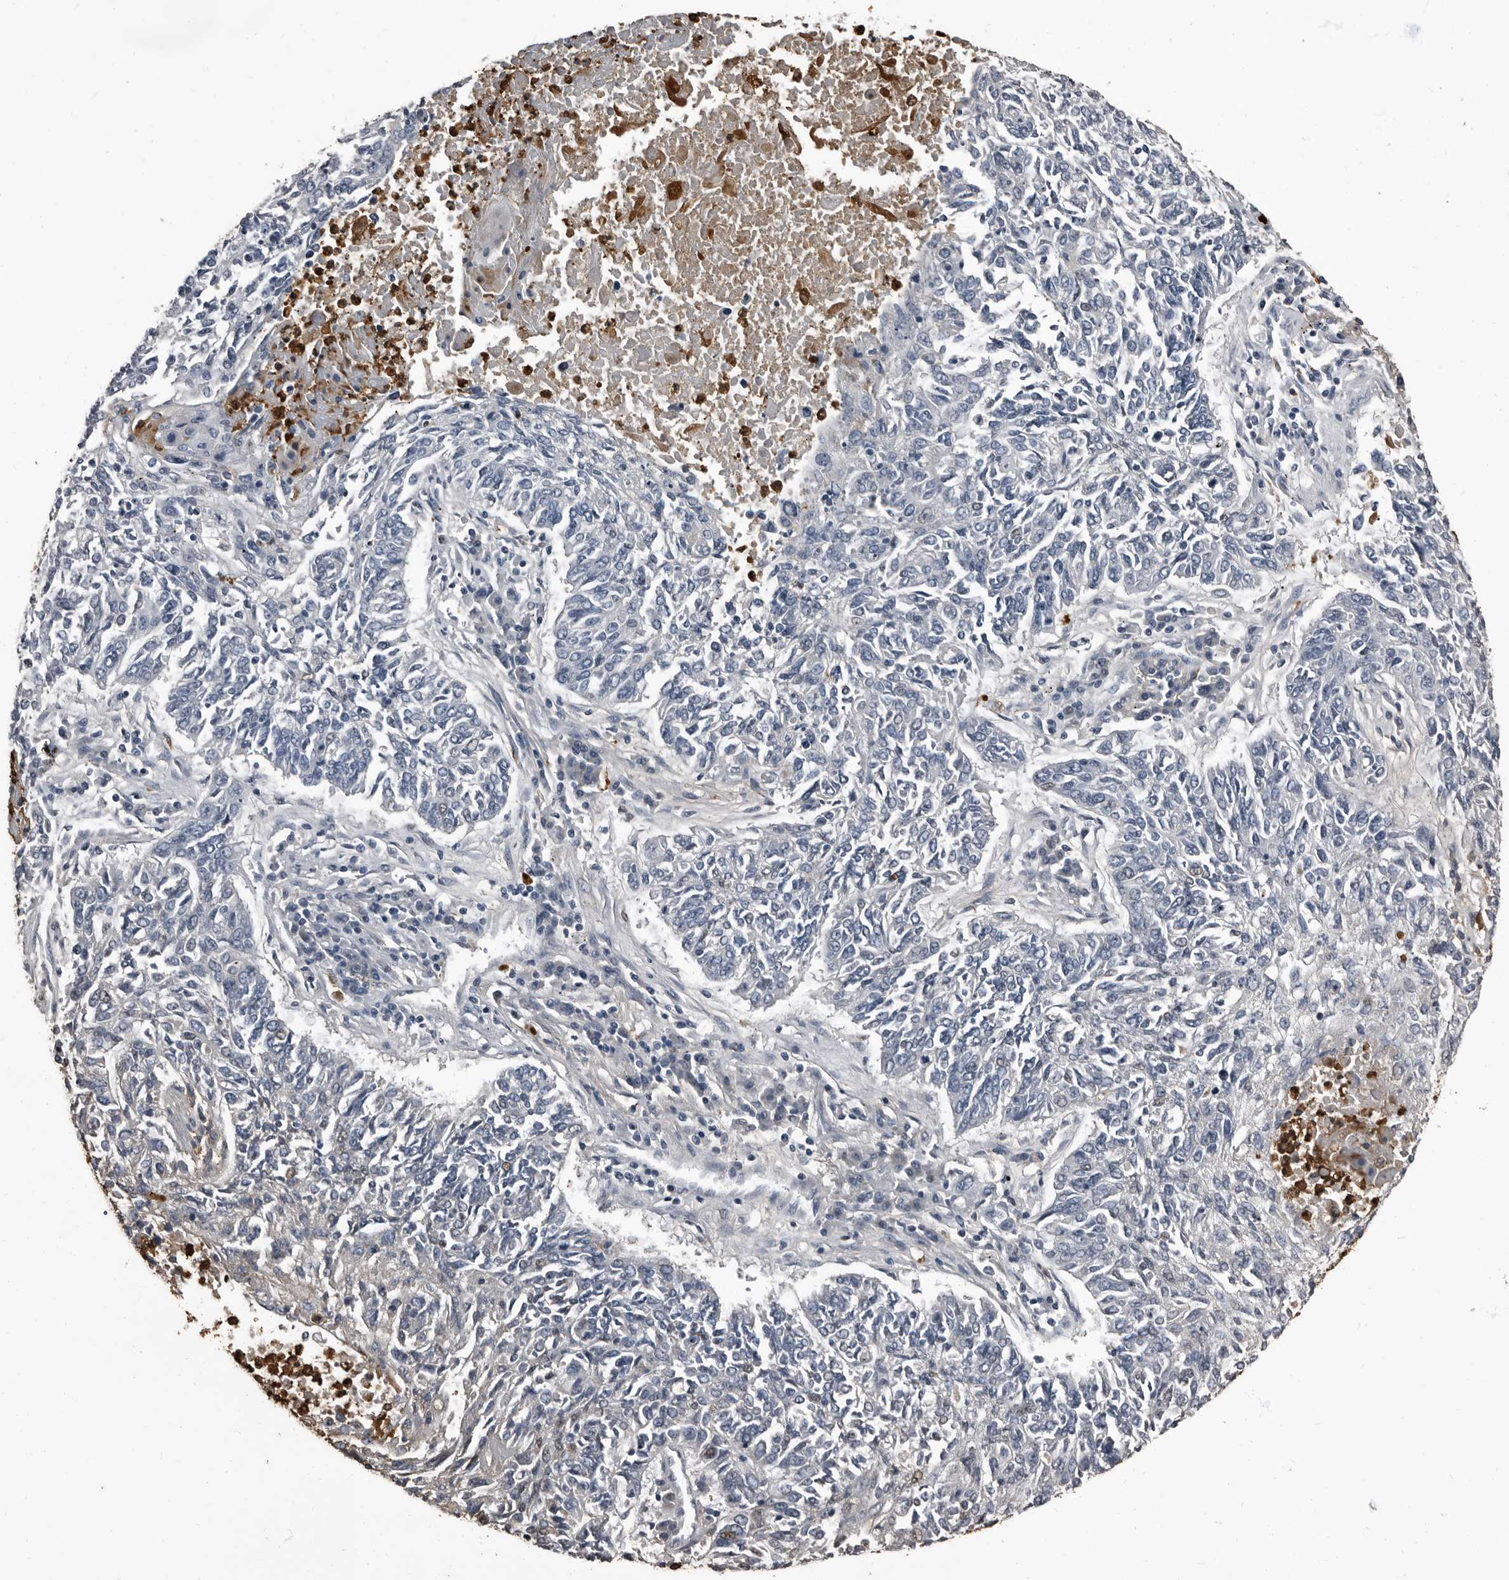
{"staining": {"intensity": "negative", "quantity": "none", "location": "none"}, "tissue": "lung cancer", "cell_type": "Tumor cells", "image_type": "cancer", "snomed": [{"axis": "morphology", "description": "Normal tissue, NOS"}, {"axis": "morphology", "description": "Squamous cell carcinoma, NOS"}, {"axis": "topography", "description": "Cartilage tissue"}, {"axis": "topography", "description": "Bronchus"}, {"axis": "topography", "description": "Lung"}], "caption": "Lung cancer (squamous cell carcinoma) was stained to show a protein in brown. There is no significant expression in tumor cells.", "gene": "TPD52L1", "patient": {"sex": "female", "age": 49}}